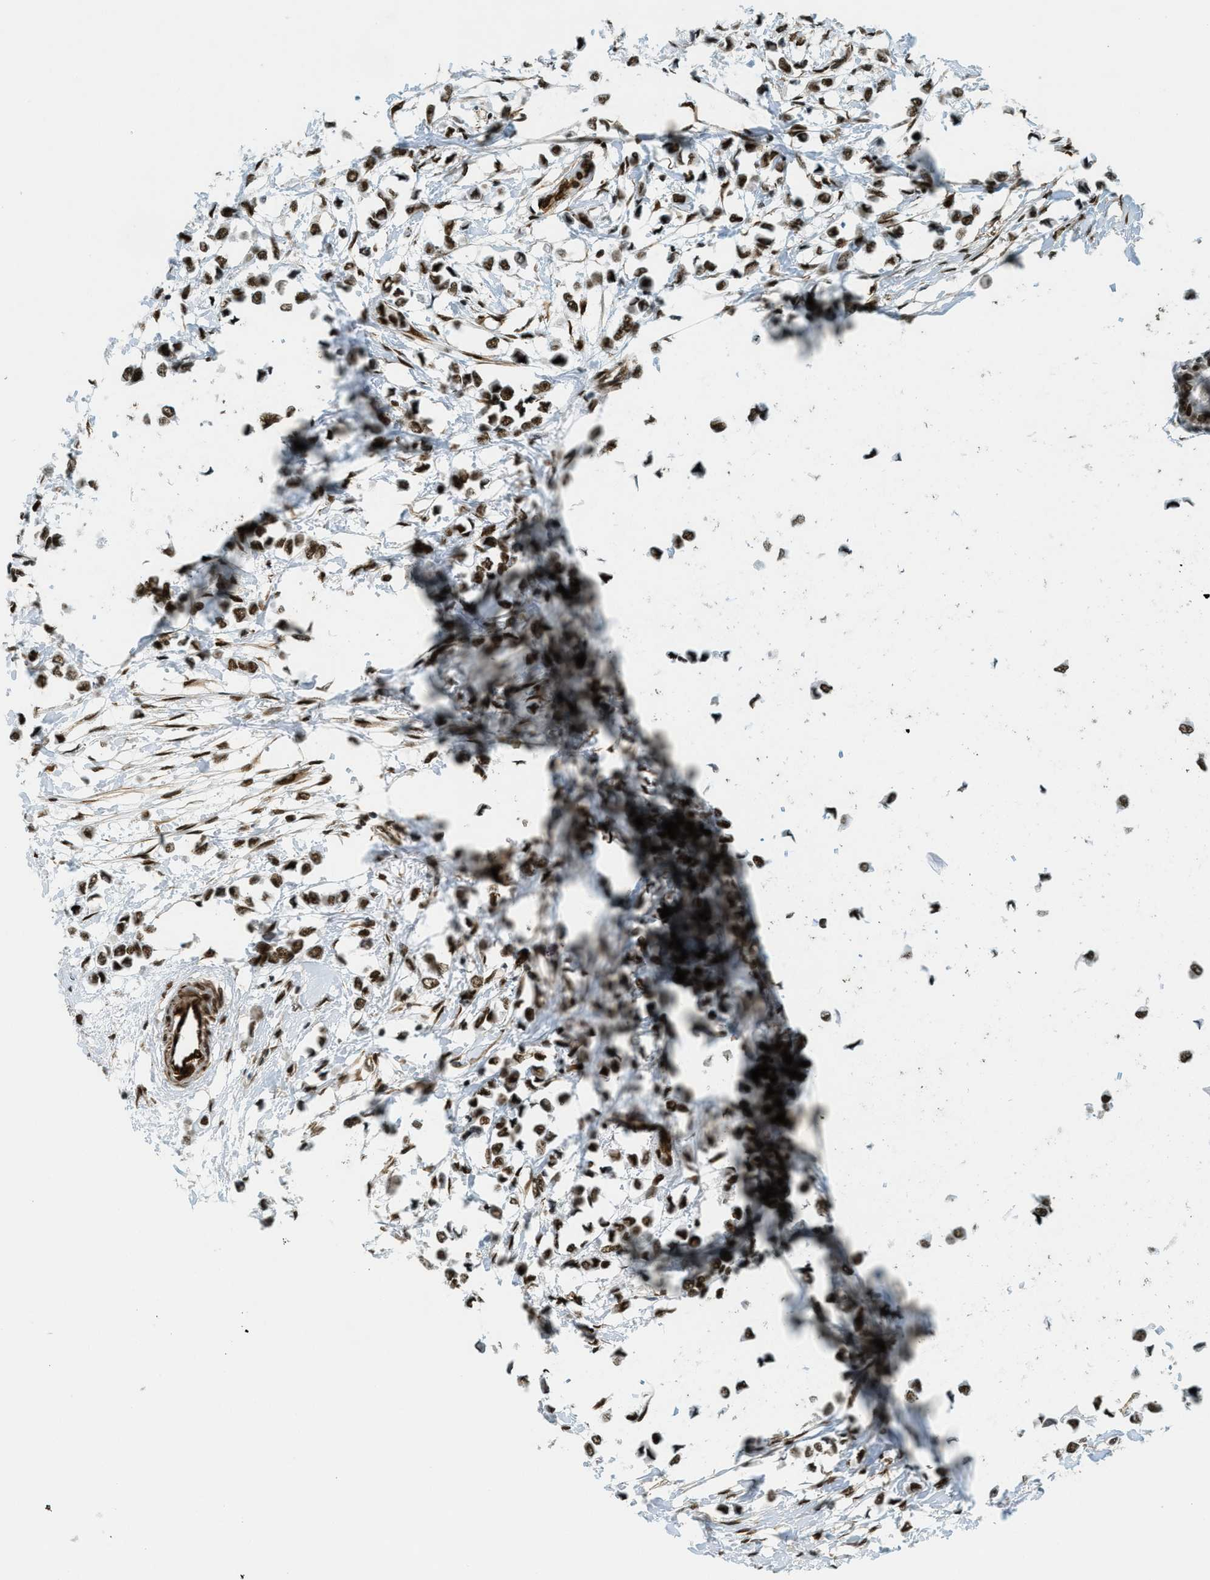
{"staining": {"intensity": "strong", "quantity": ">75%", "location": "nuclear"}, "tissue": "breast cancer", "cell_type": "Tumor cells", "image_type": "cancer", "snomed": [{"axis": "morphology", "description": "Lobular carcinoma"}, {"axis": "topography", "description": "Breast"}], "caption": "Protein staining demonstrates strong nuclear positivity in approximately >75% of tumor cells in breast lobular carcinoma. Using DAB (brown) and hematoxylin (blue) stains, captured at high magnification using brightfield microscopy.", "gene": "ZFR", "patient": {"sex": "female", "age": 51}}